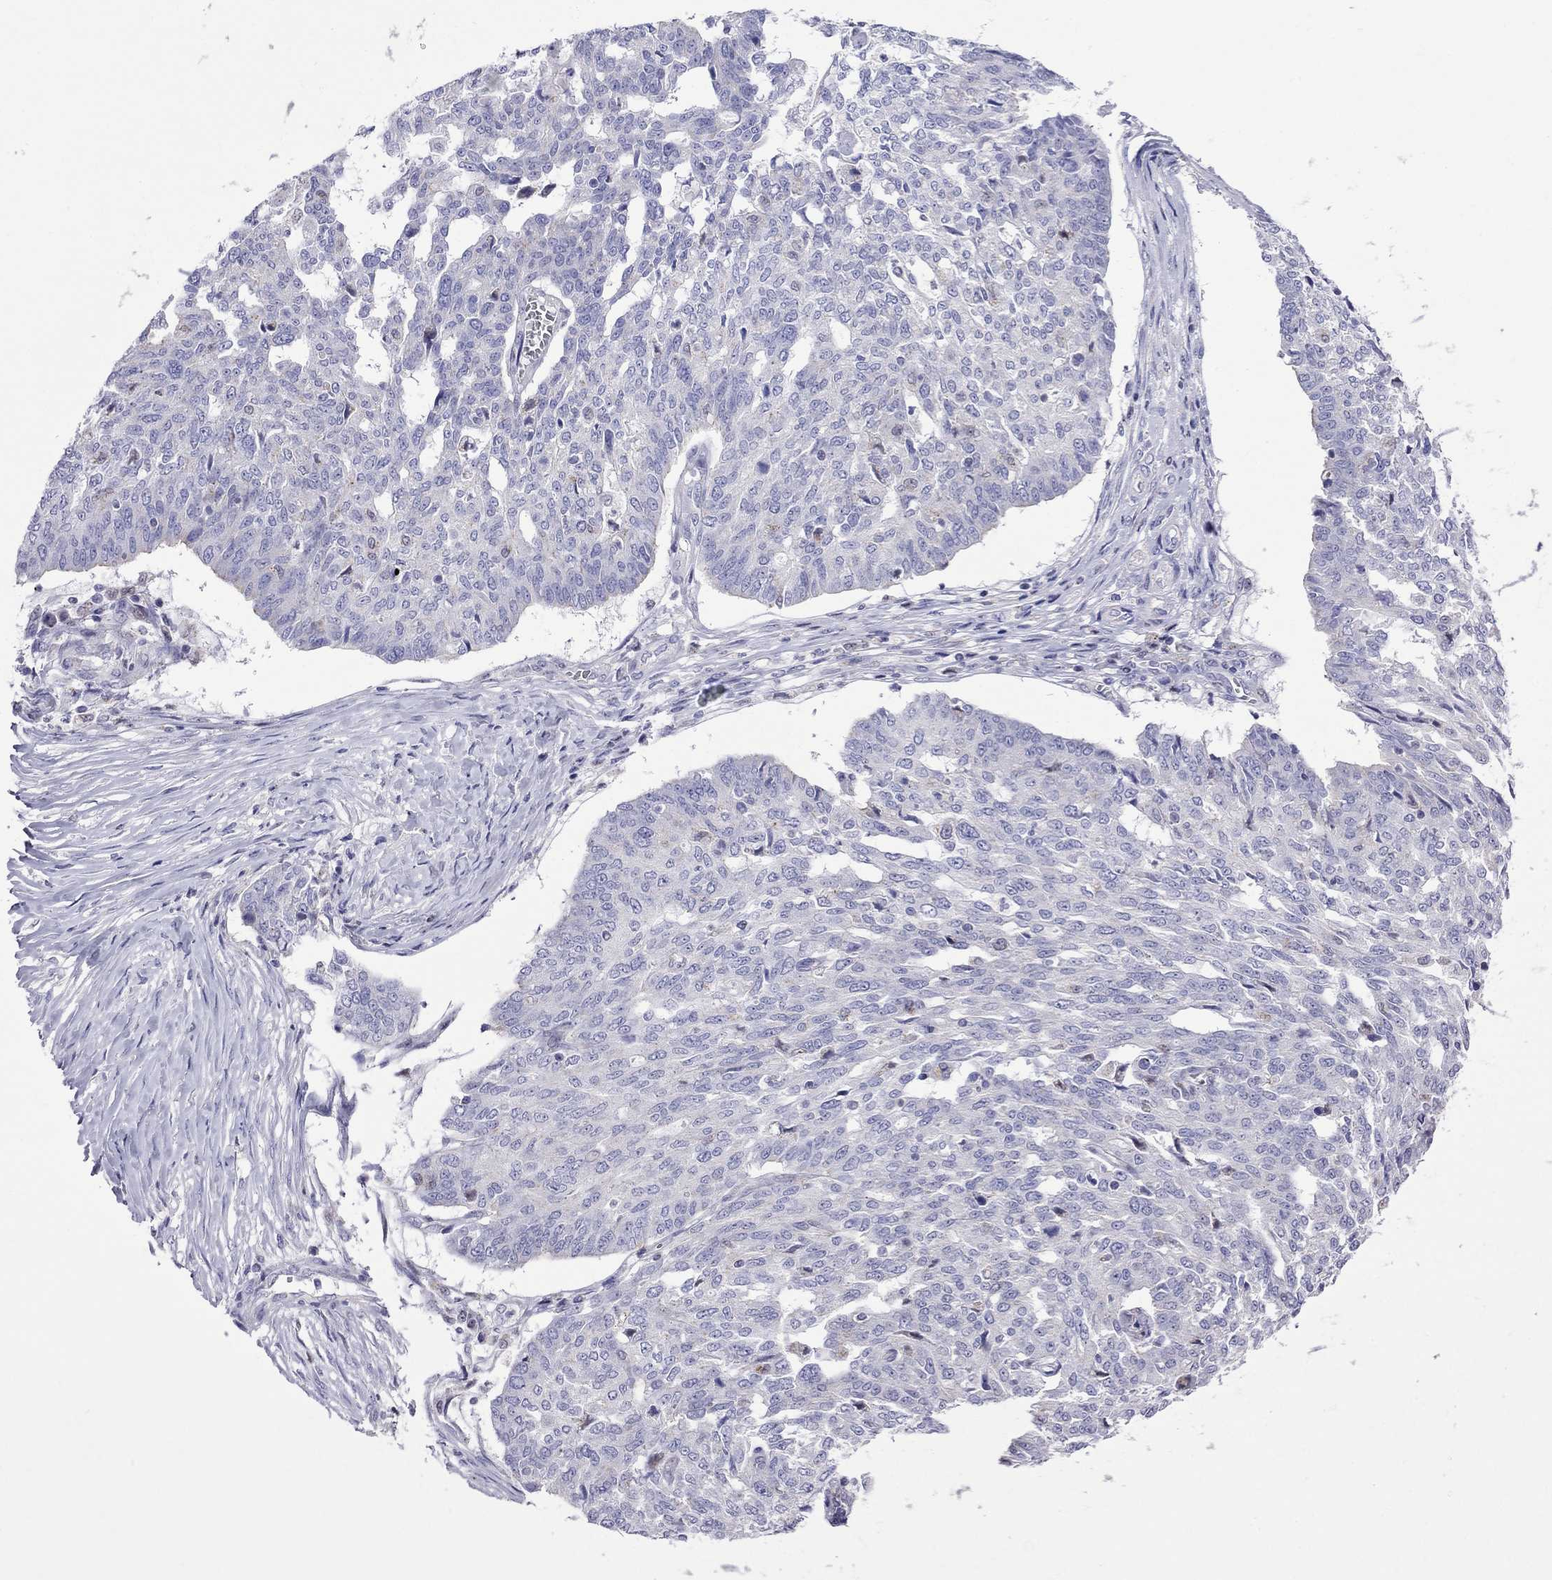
{"staining": {"intensity": "negative", "quantity": "none", "location": "none"}, "tissue": "ovarian cancer", "cell_type": "Tumor cells", "image_type": "cancer", "snomed": [{"axis": "morphology", "description": "Cystadenocarcinoma, serous, NOS"}, {"axis": "topography", "description": "Ovary"}], "caption": "Tumor cells are negative for brown protein staining in ovarian serous cystadenocarcinoma.", "gene": "MPZ", "patient": {"sex": "female", "age": 67}}